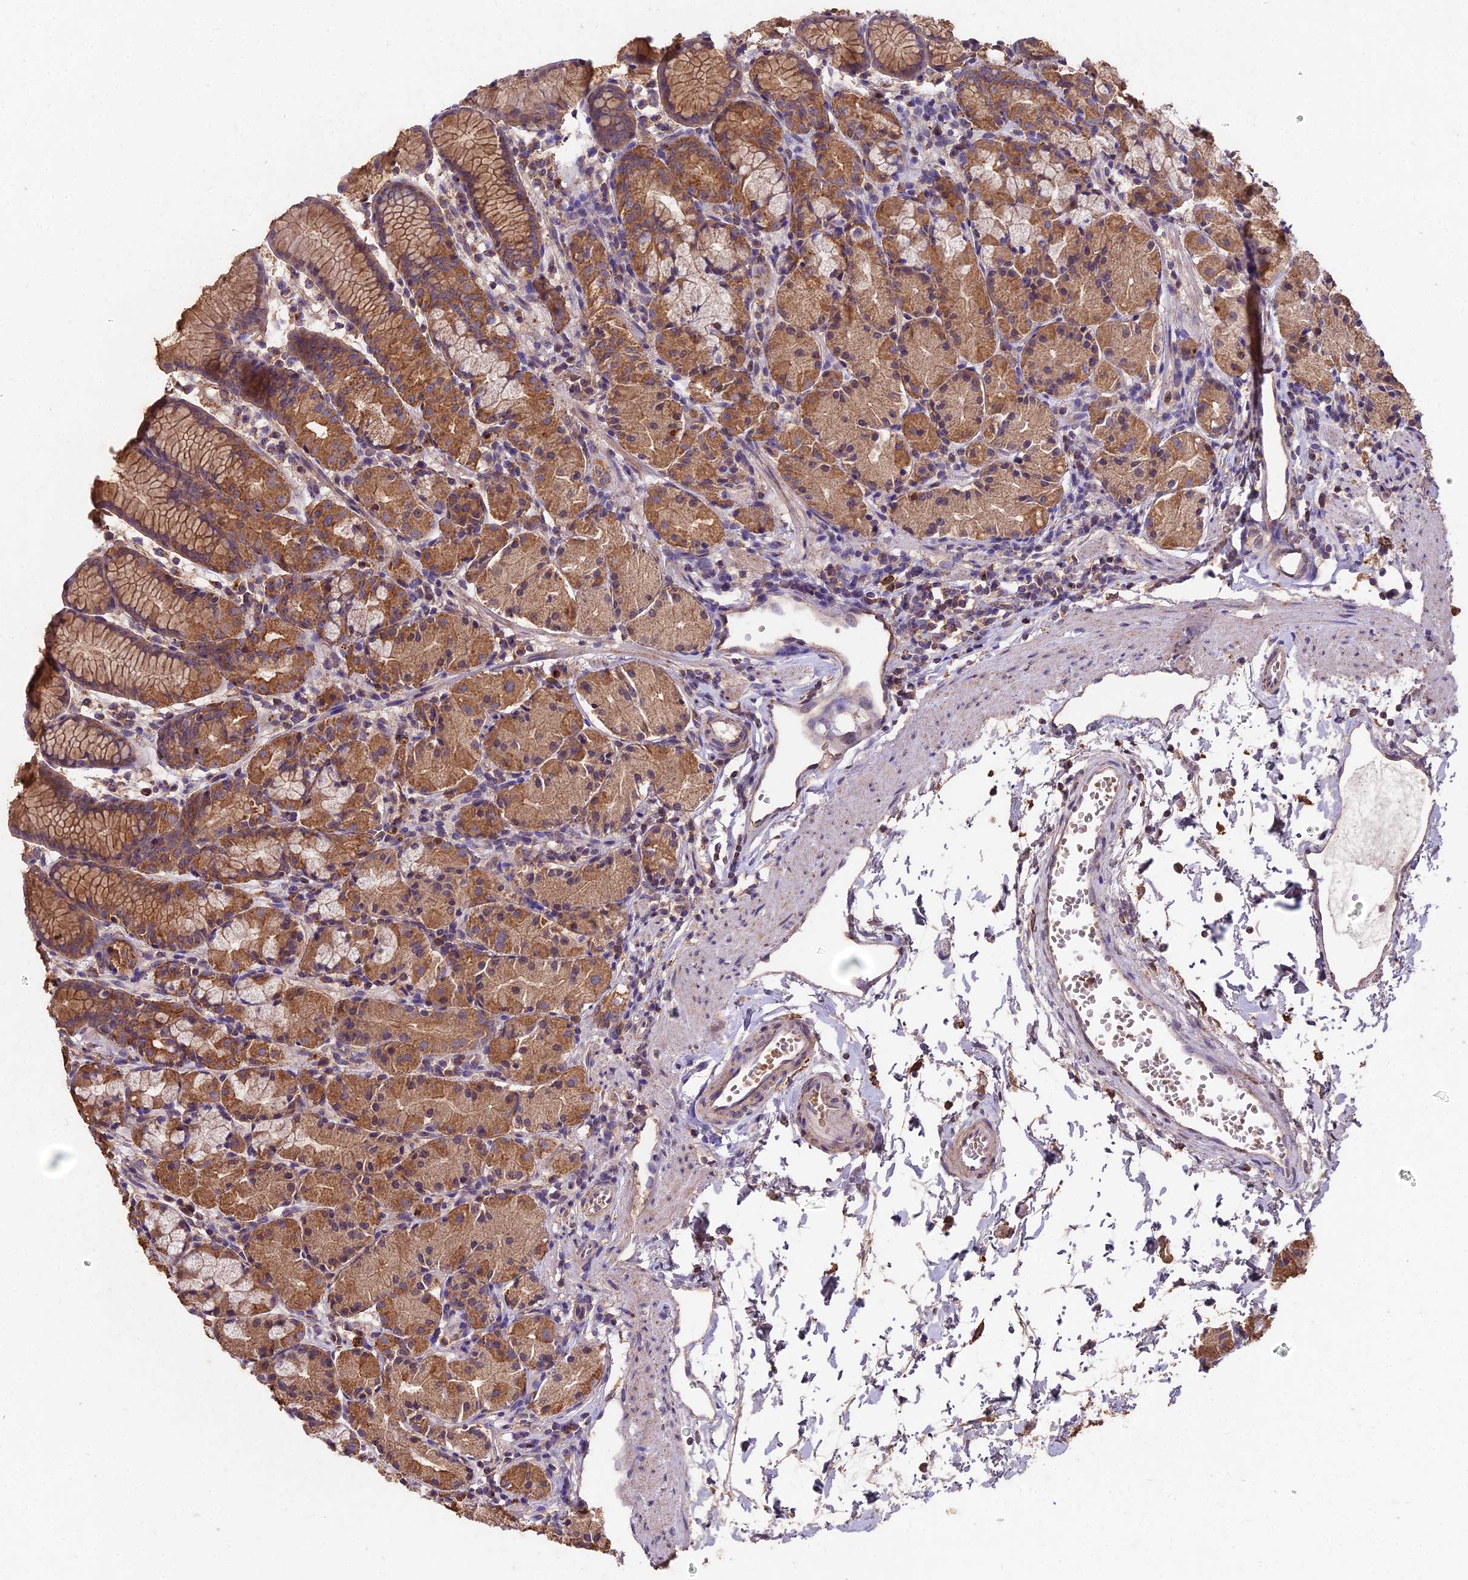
{"staining": {"intensity": "moderate", "quantity": ">75%", "location": "cytoplasmic/membranous"}, "tissue": "stomach", "cell_type": "Glandular cells", "image_type": "normal", "snomed": [{"axis": "morphology", "description": "Normal tissue, NOS"}, {"axis": "topography", "description": "Stomach, upper"}], "caption": "Moderate cytoplasmic/membranous protein staining is identified in about >75% of glandular cells in stomach. (DAB = brown stain, brightfield microscopy at high magnification).", "gene": "CEMIP2", "patient": {"sex": "male", "age": 47}}